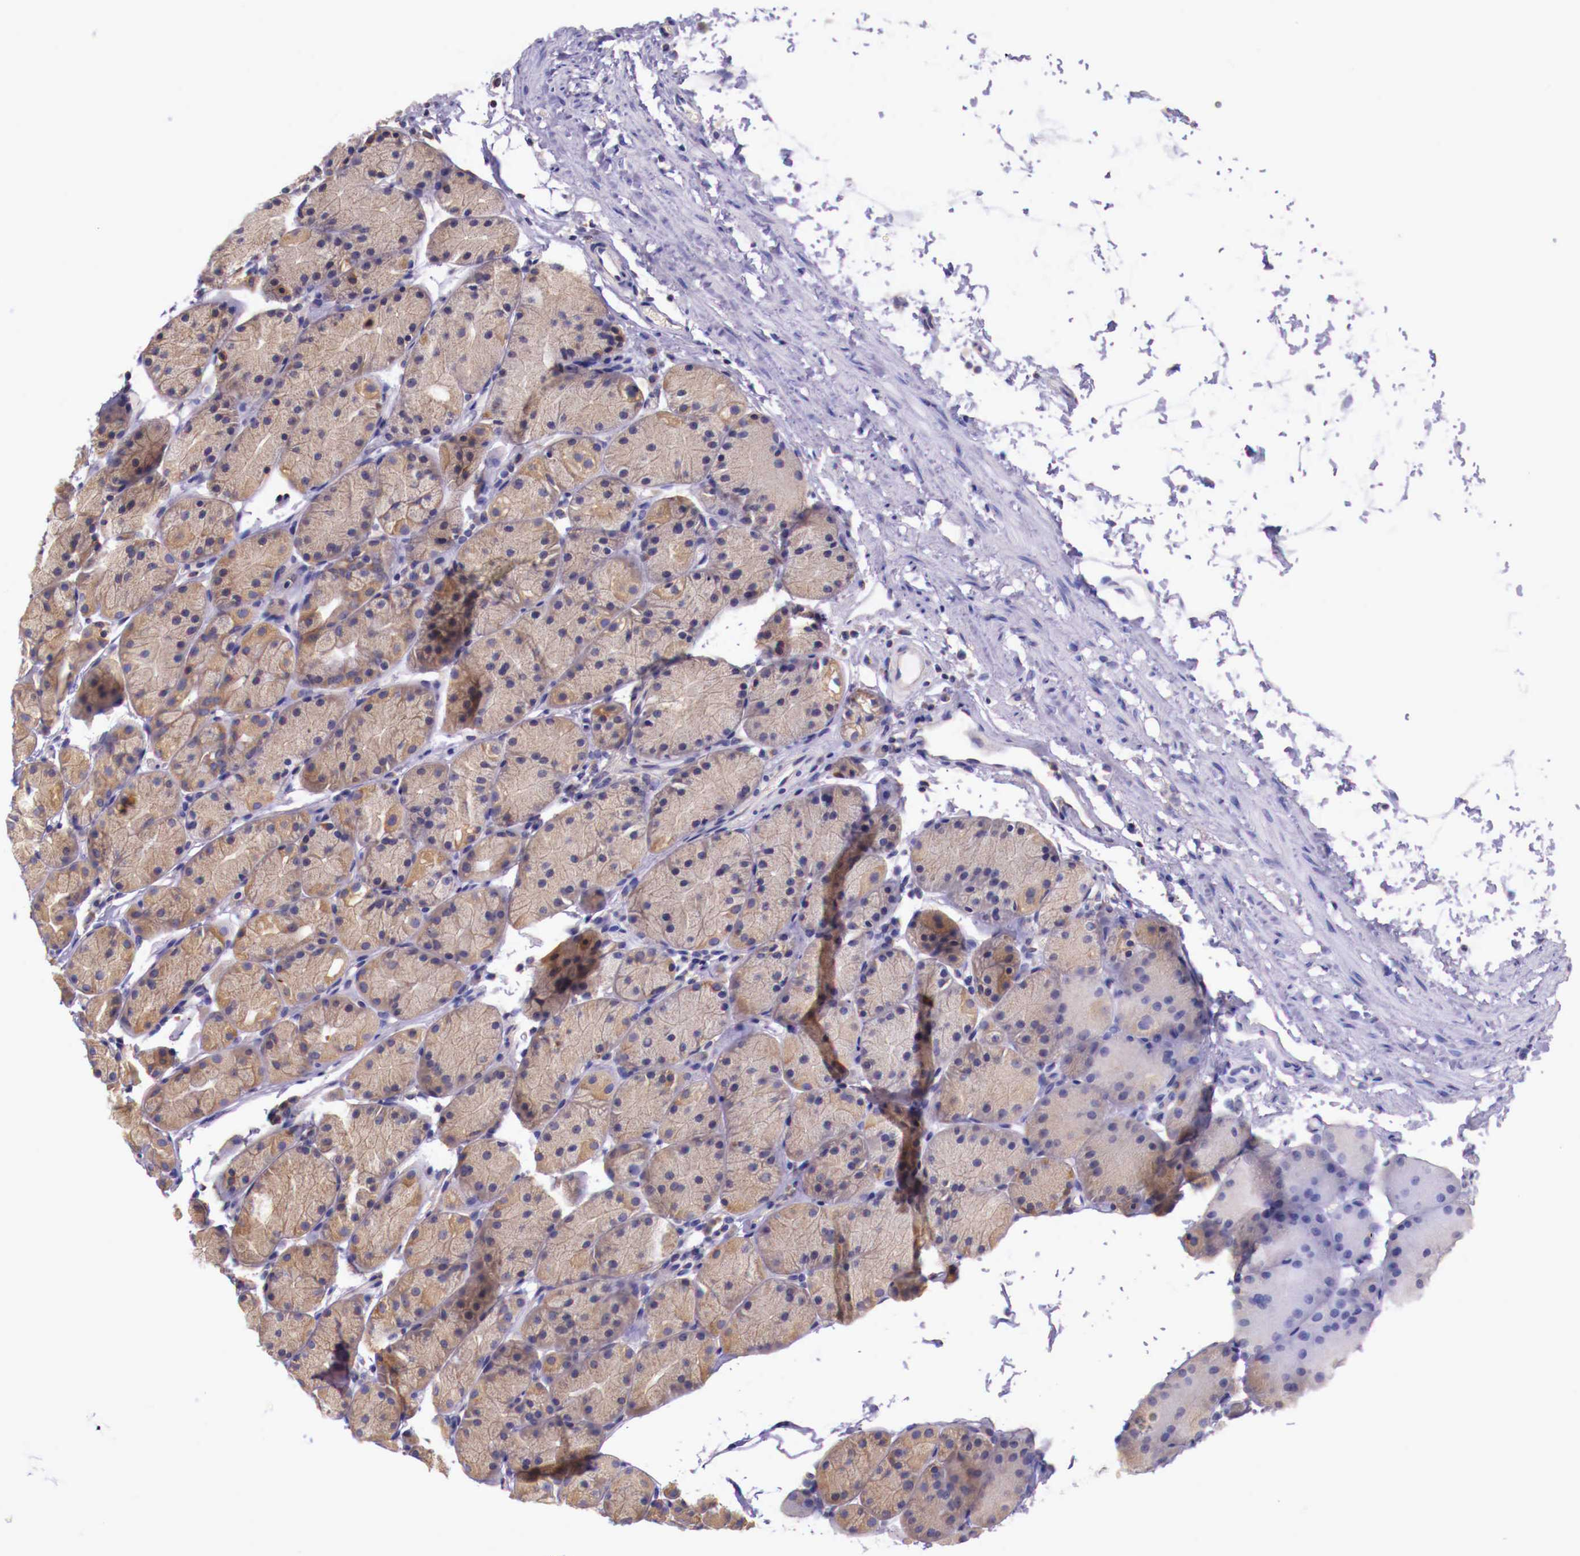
{"staining": {"intensity": "moderate", "quantity": ">75%", "location": "cytoplasmic/membranous"}, "tissue": "stomach", "cell_type": "Glandular cells", "image_type": "normal", "snomed": [{"axis": "morphology", "description": "Adenocarcinoma, NOS"}, {"axis": "topography", "description": "Stomach, upper"}], "caption": "DAB (3,3'-diaminobenzidine) immunohistochemical staining of unremarkable human stomach exhibits moderate cytoplasmic/membranous protein expression in approximately >75% of glandular cells.", "gene": "GRIPAP1", "patient": {"sex": "male", "age": 47}}